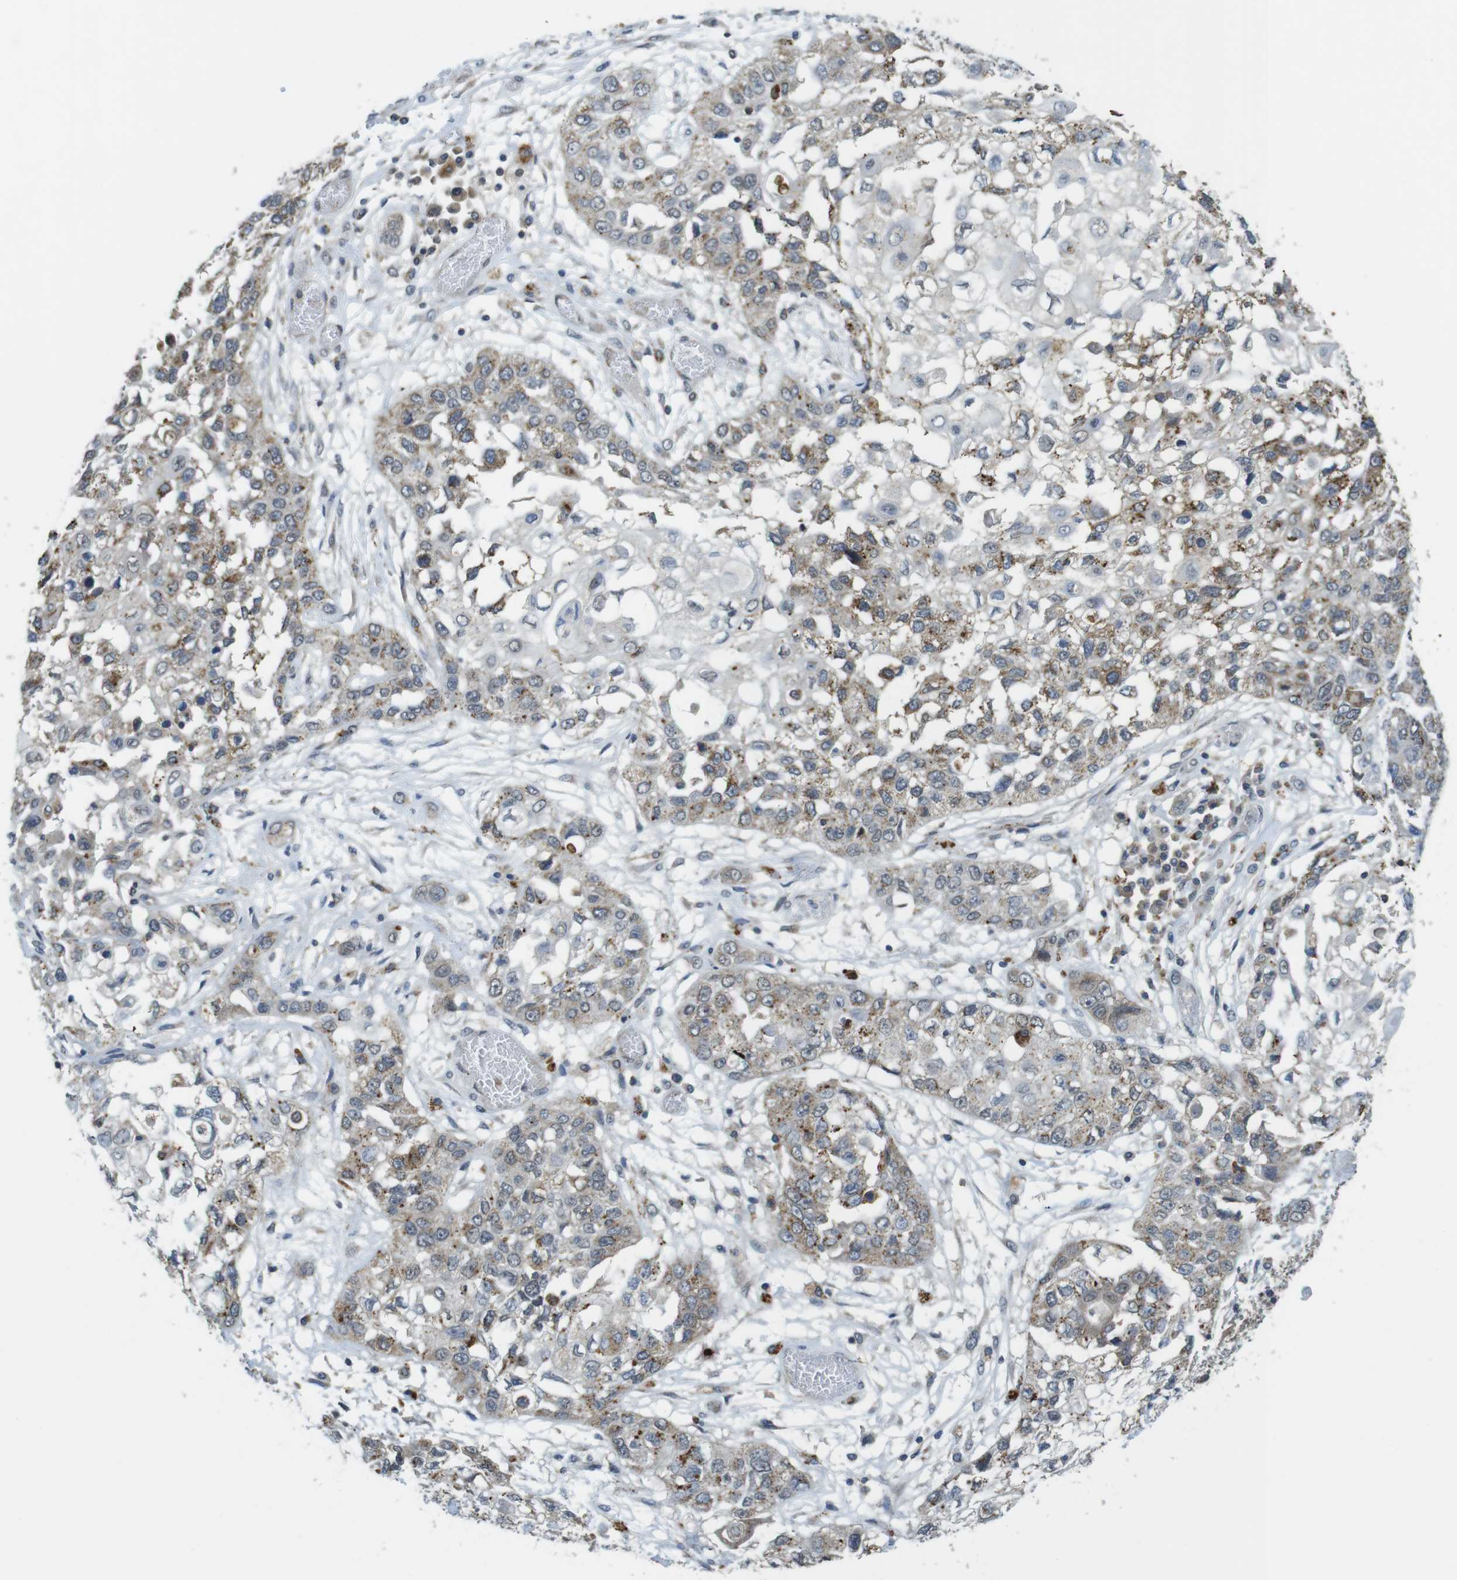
{"staining": {"intensity": "moderate", "quantity": ">75%", "location": "cytoplasmic/membranous"}, "tissue": "lung cancer", "cell_type": "Tumor cells", "image_type": "cancer", "snomed": [{"axis": "morphology", "description": "Squamous cell carcinoma, NOS"}, {"axis": "topography", "description": "Lung"}], "caption": "Immunohistochemical staining of human lung cancer (squamous cell carcinoma) demonstrates medium levels of moderate cytoplasmic/membranous protein expression in approximately >75% of tumor cells. The protein is shown in brown color, while the nuclei are stained blue.", "gene": "BRI3BP", "patient": {"sex": "male", "age": 71}}